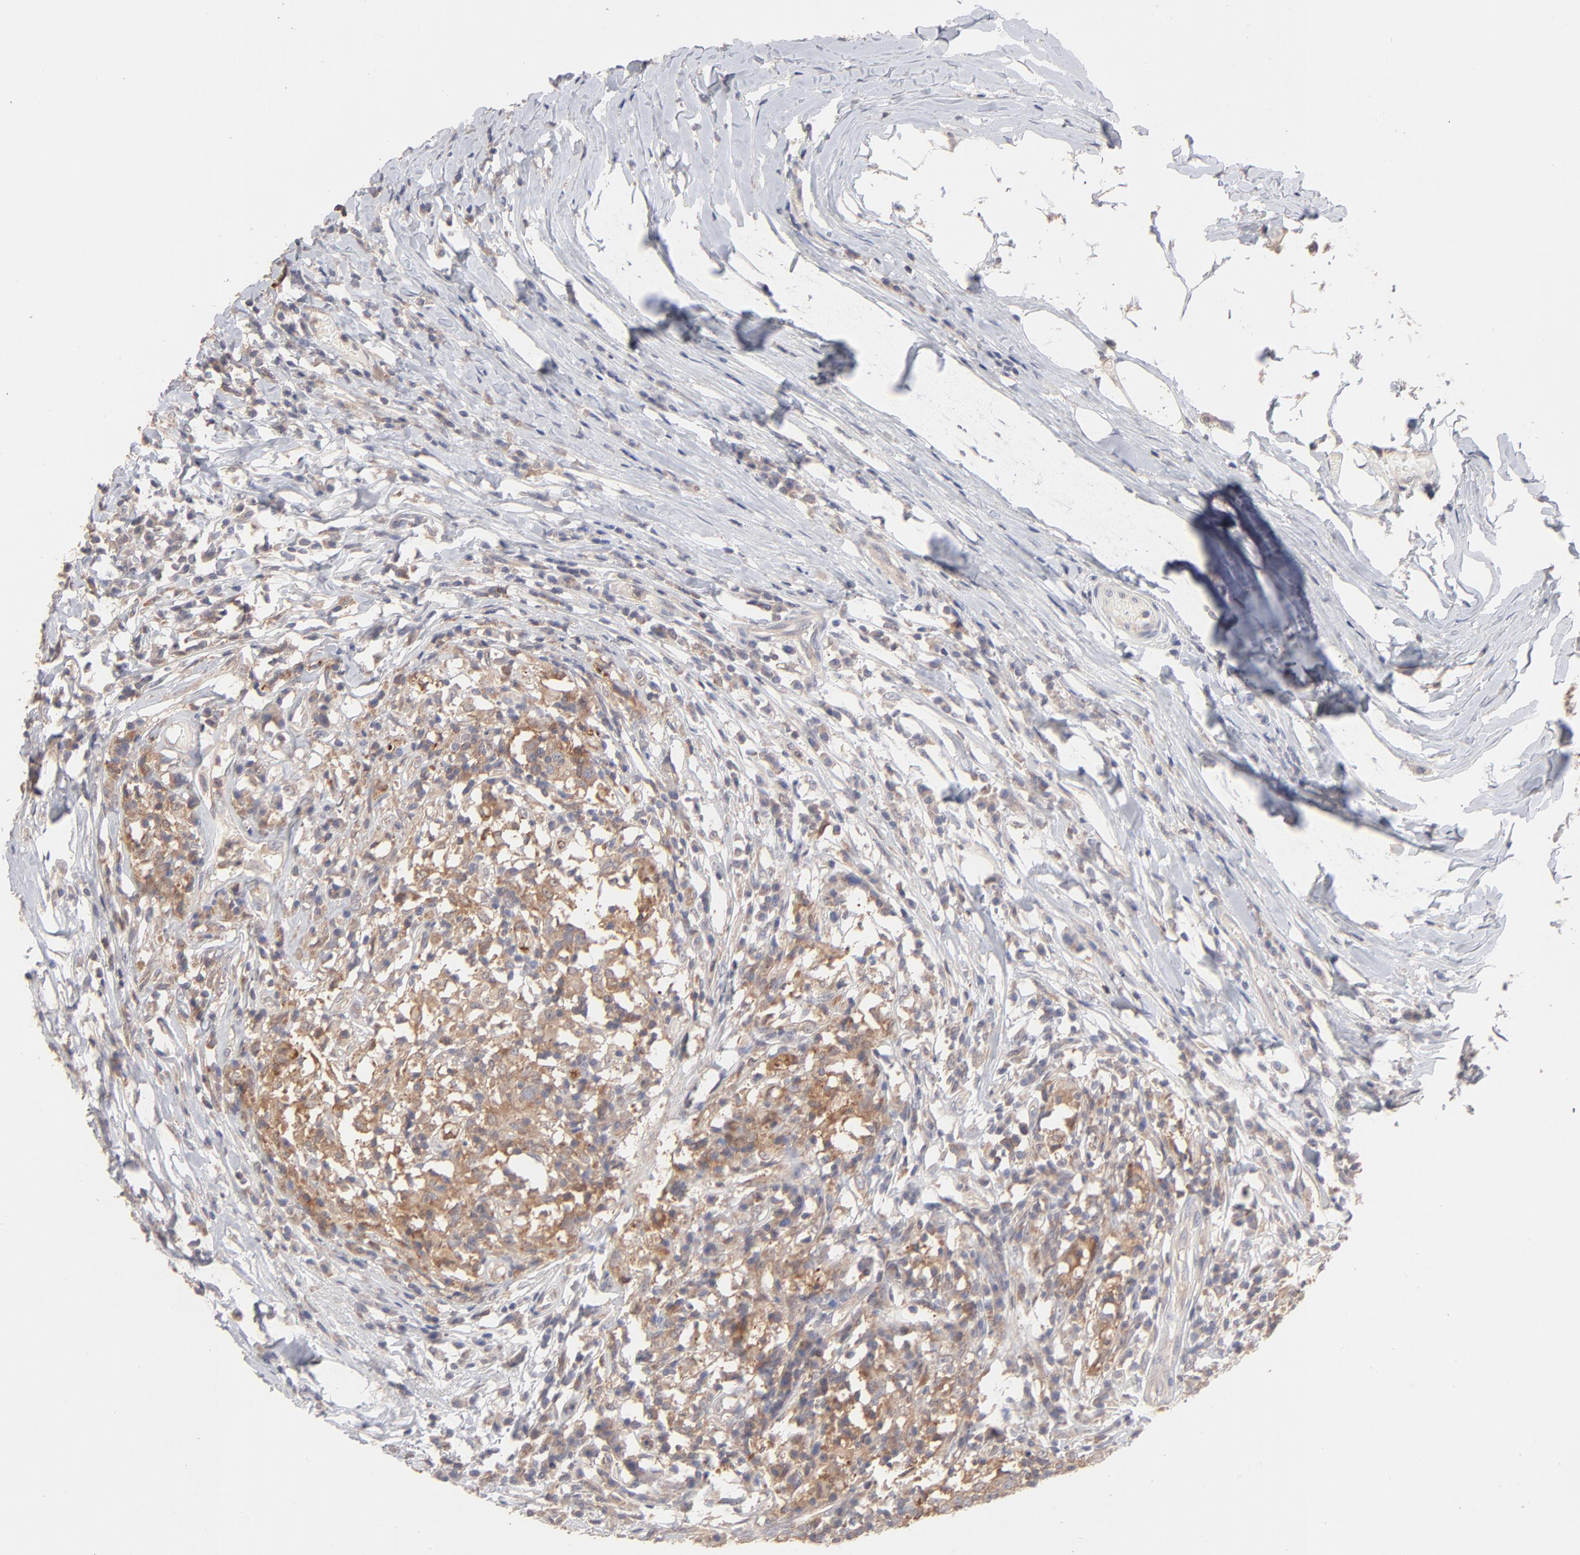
{"staining": {"intensity": "moderate", "quantity": ">75%", "location": "cytoplasmic/membranous"}, "tissue": "head and neck cancer", "cell_type": "Tumor cells", "image_type": "cancer", "snomed": [{"axis": "morphology", "description": "Adenocarcinoma, NOS"}, {"axis": "topography", "description": "Salivary gland"}, {"axis": "topography", "description": "Head-Neck"}], "caption": "Immunohistochemistry (DAB (3,3'-diaminobenzidine)) staining of human head and neck cancer displays moderate cytoplasmic/membranous protein expression in approximately >75% of tumor cells.", "gene": "IVNS1ABP", "patient": {"sex": "female", "age": 65}}